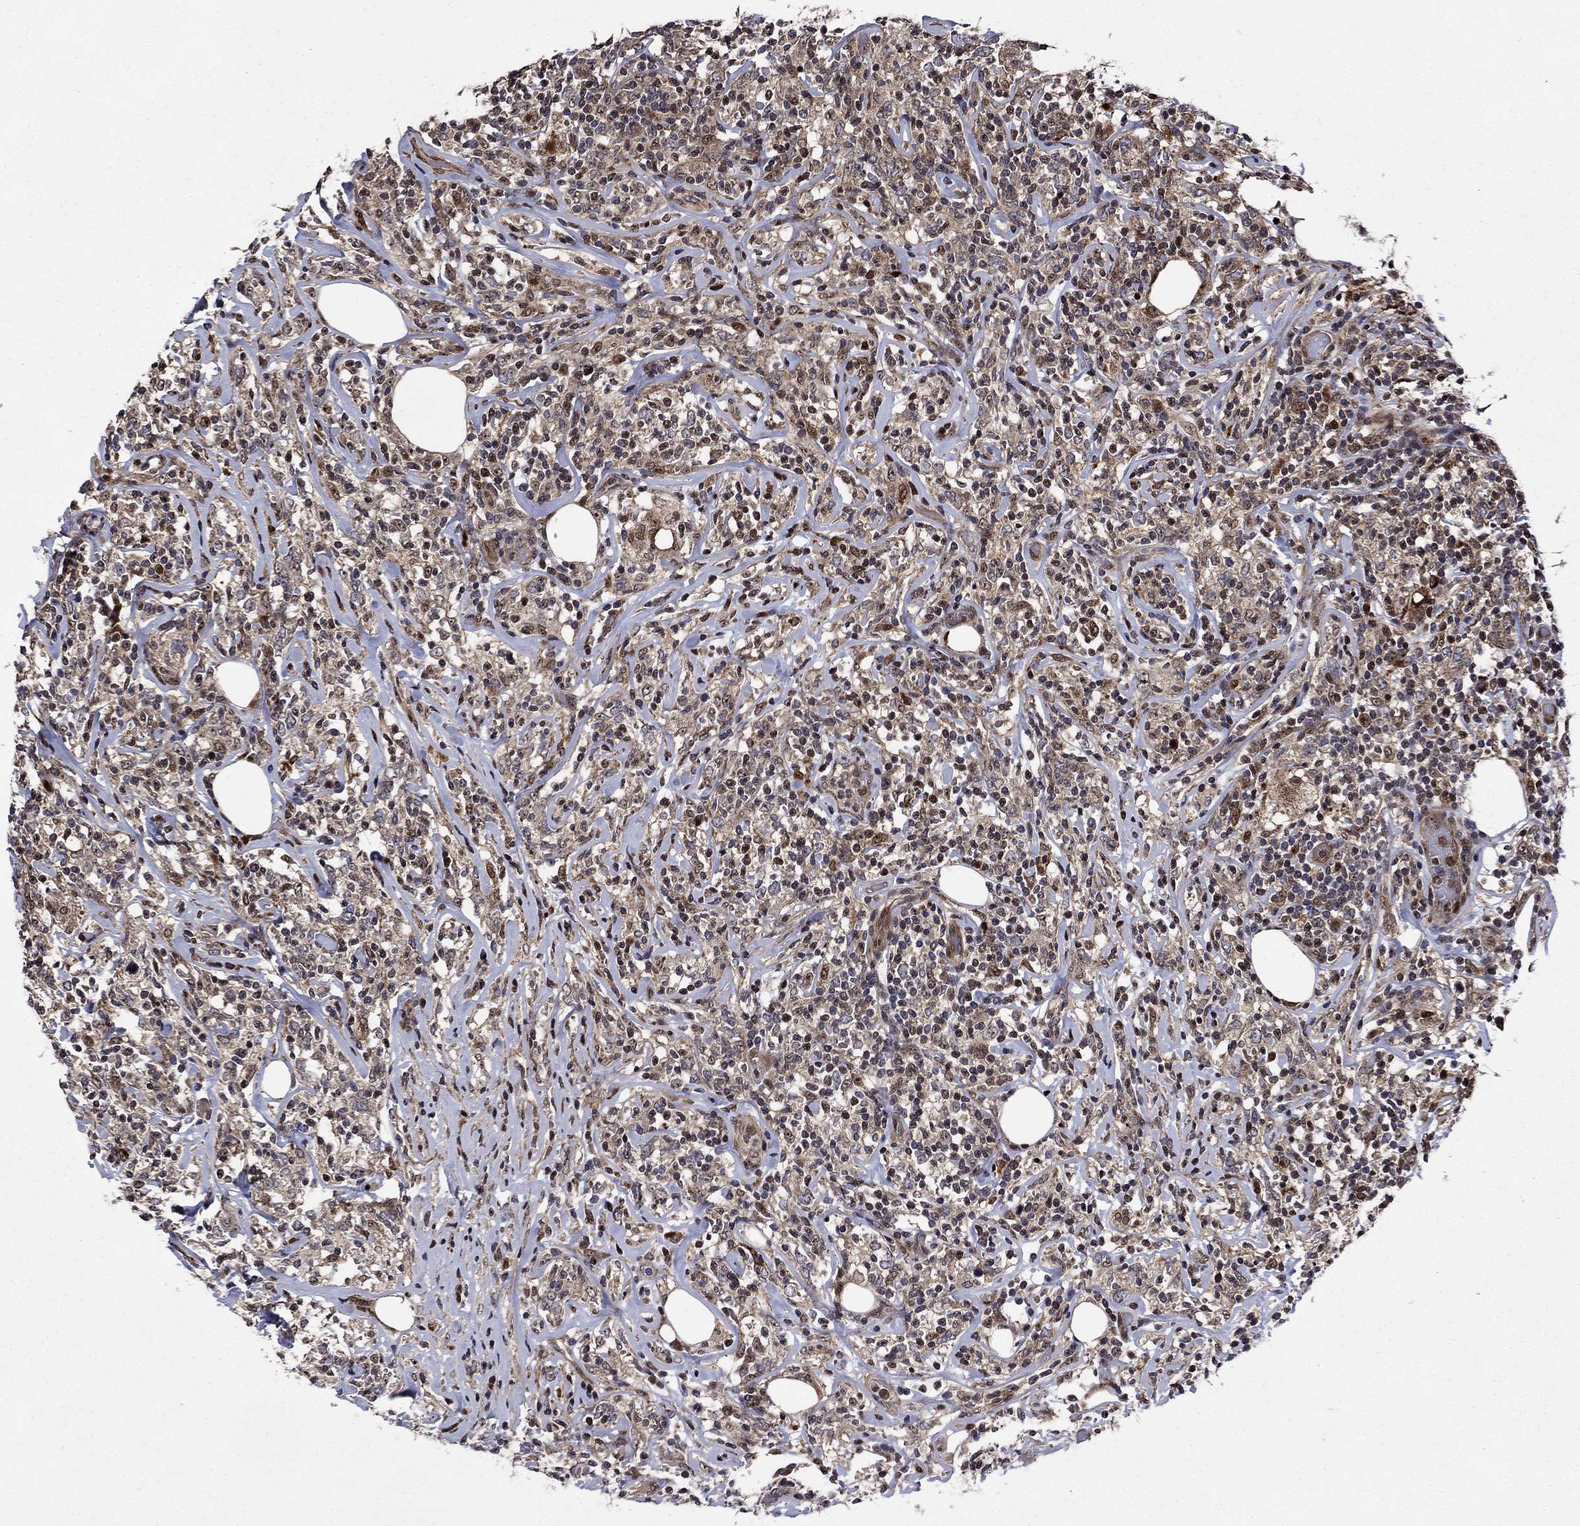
{"staining": {"intensity": "strong", "quantity": "<25%", "location": "cytoplasmic/membranous,nuclear"}, "tissue": "lymphoma", "cell_type": "Tumor cells", "image_type": "cancer", "snomed": [{"axis": "morphology", "description": "Malignant lymphoma, non-Hodgkin's type, High grade"}, {"axis": "topography", "description": "Lymph node"}], "caption": "Protein analysis of high-grade malignant lymphoma, non-Hodgkin's type tissue reveals strong cytoplasmic/membranous and nuclear positivity in about <25% of tumor cells. (brown staining indicates protein expression, while blue staining denotes nuclei).", "gene": "AGTPBP1", "patient": {"sex": "female", "age": 84}}